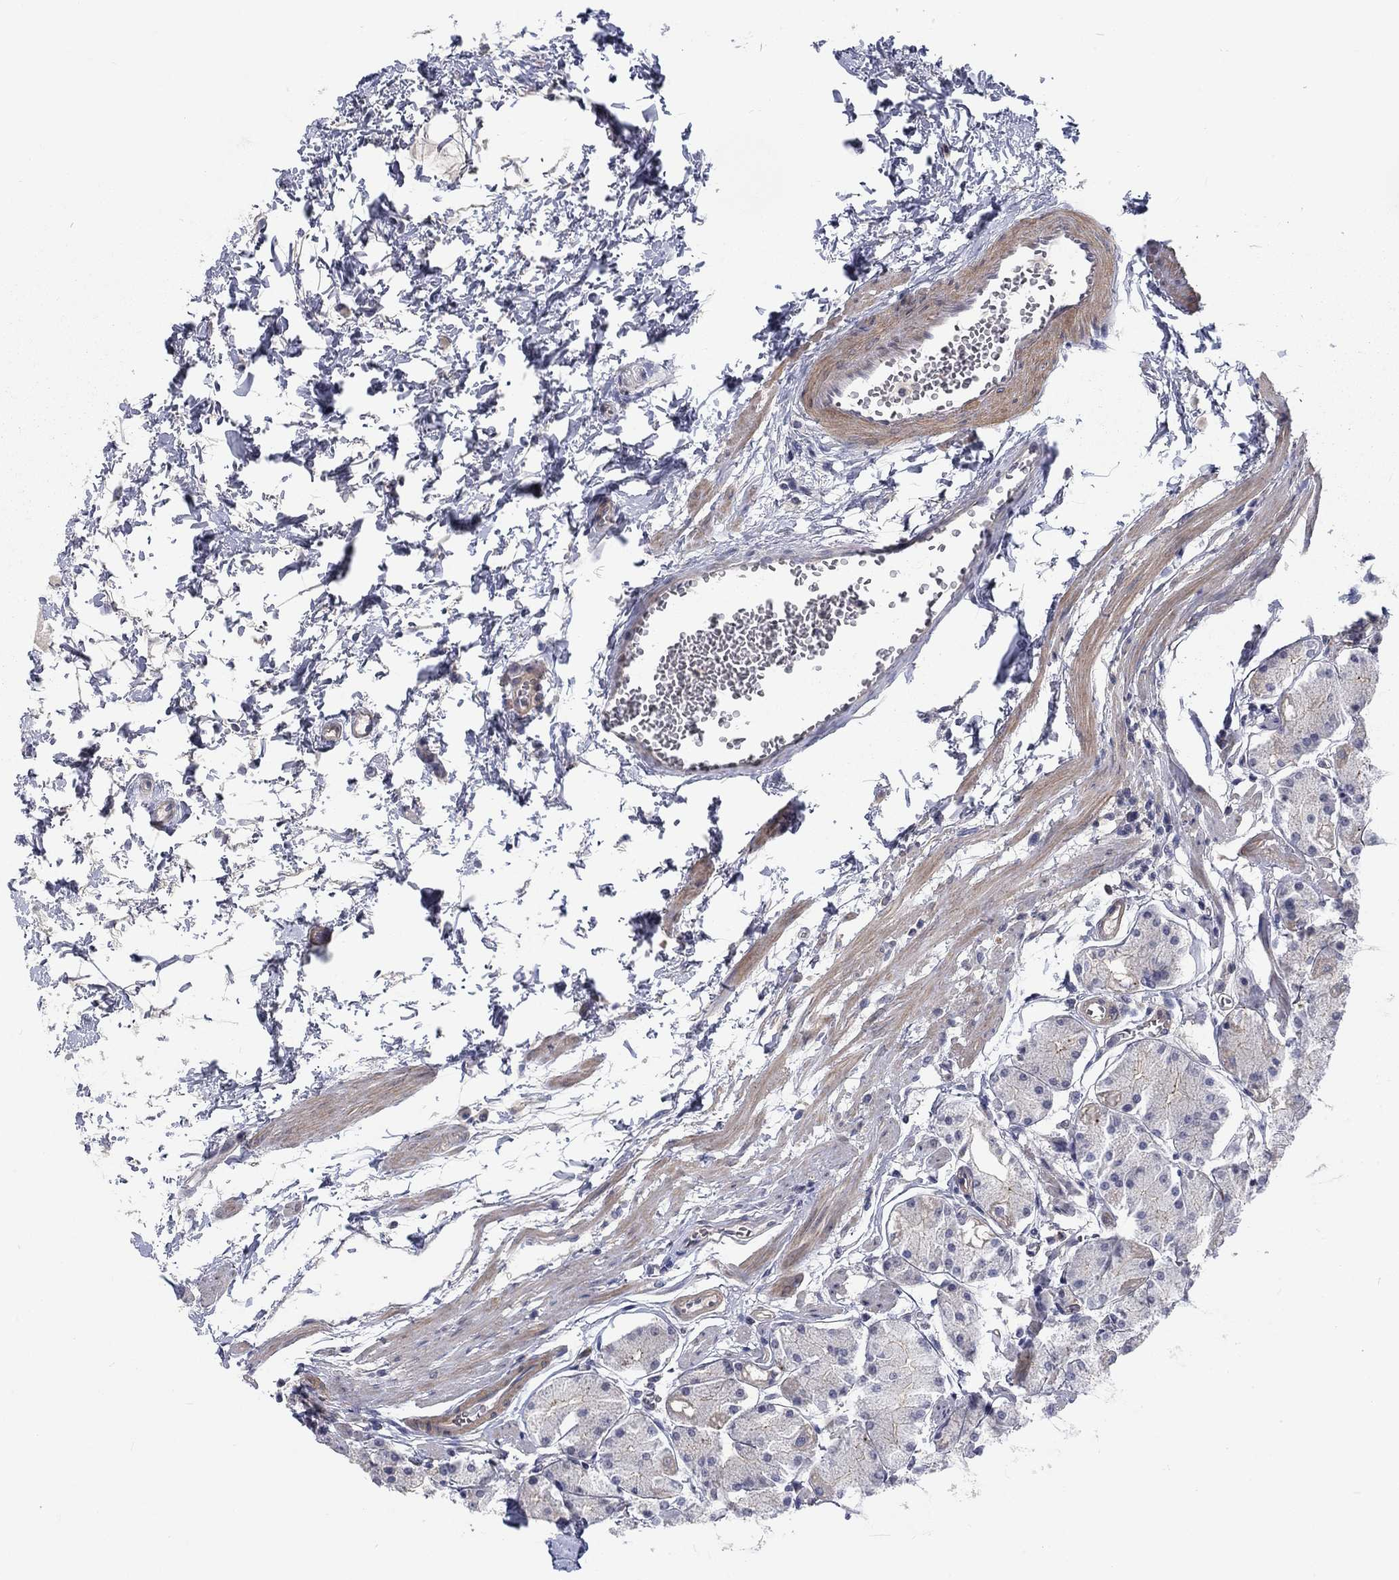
{"staining": {"intensity": "moderate", "quantity": "<25%", "location": "cytoplasmic/membranous"}, "tissue": "stomach", "cell_type": "Glandular cells", "image_type": "normal", "snomed": [{"axis": "morphology", "description": "Normal tissue, NOS"}, {"axis": "topography", "description": "Stomach, upper"}], "caption": "Glandular cells demonstrate low levels of moderate cytoplasmic/membranous staining in approximately <25% of cells in unremarkable stomach. Immunohistochemistry (ihc) stains the protein of interest in brown and the nuclei are stained blue.", "gene": "KIF15", "patient": {"sex": "male", "age": 60}}